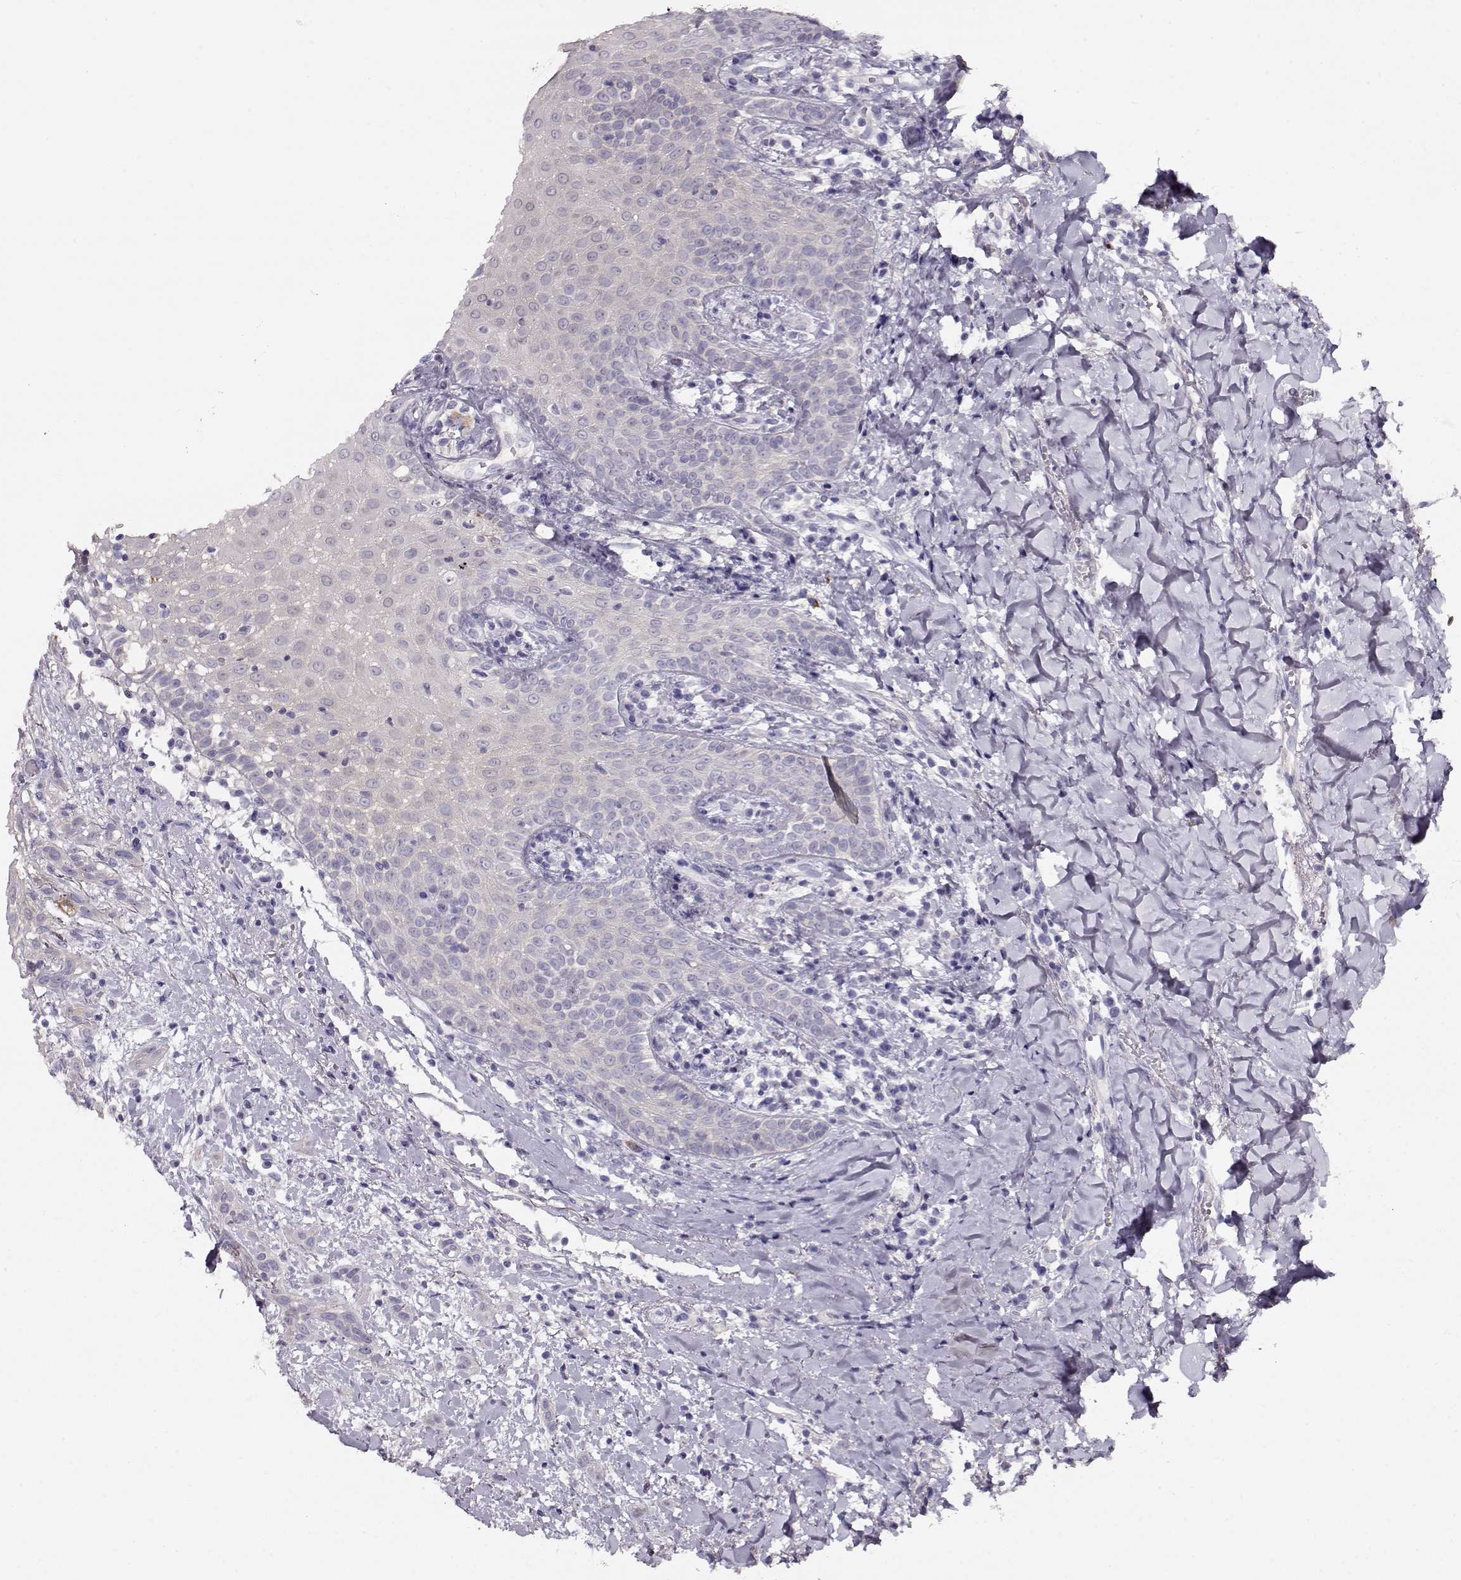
{"staining": {"intensity": "negative", "quantity": "none", "location": "none"}, "tissue": "head and neck cancer", "cell_type": "Tumor cells", "image_type": "cancer", "snomed": [{"axis": "morphology", "description": "Normal tissue, NOS"}, {"axis": "morphology", "description": "Squamous cell carcinoma, NOS"}, {"axis": "topography", "description": "Oral tissue"}, {"axis": "topography", "description": "Salivary gland"}, {"axis": "topography", "description": "Head-Neck"}], "caption": "Tumor cells are negative for protein expression in human head and neck cancer (squamous cell carcinoma).", "gene": "NDRG4", "patient": {"sex": "female", "age": 62}}